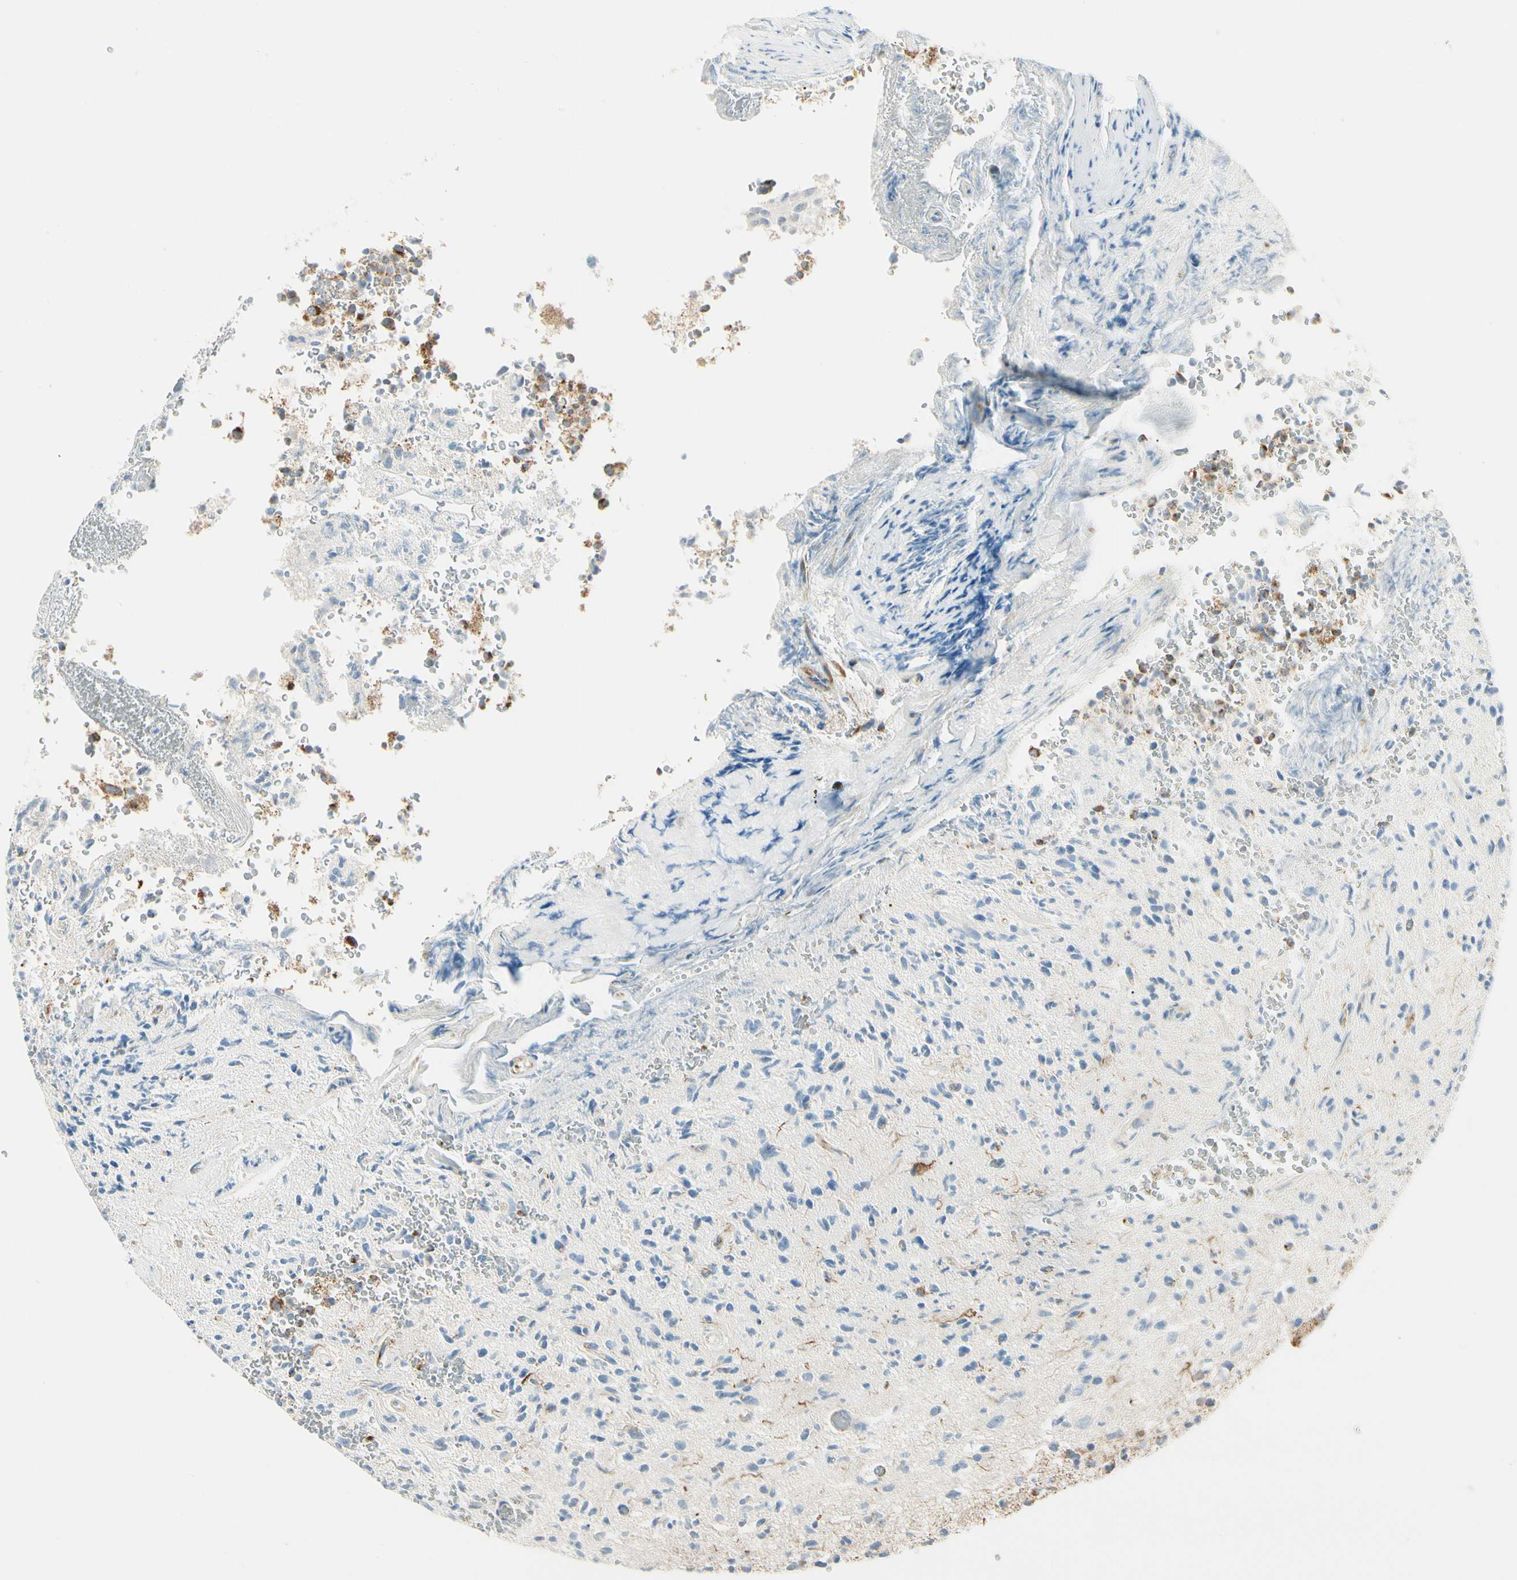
{"staining": {"intensity": "moderate", "quantity": "25%-75%", "location": "cytoplasmic/membranous"}, "tissue": "glioma", "cell_type": "Tumor cells", "image_type": "cancer", "snomed": [{"axis": "morphology", "description": "Glioma, malignant, High grade"}, {"axis": "topography", "description": "pancreas cauda"}], "caption": "Glioma was stained to show a protein in brown. There is medium levels of moderate cytoplasmic/membranous staining in approximately 25%-75% of tumor cells. Using DAB (3,3'-diaminobenzidine) (brown) and hematoxylin (blue) stains, captured at high magnification using brightfield microscopy.", "gene": "TBC1D10A", "patient": {"sex": "male", "age": 60}}